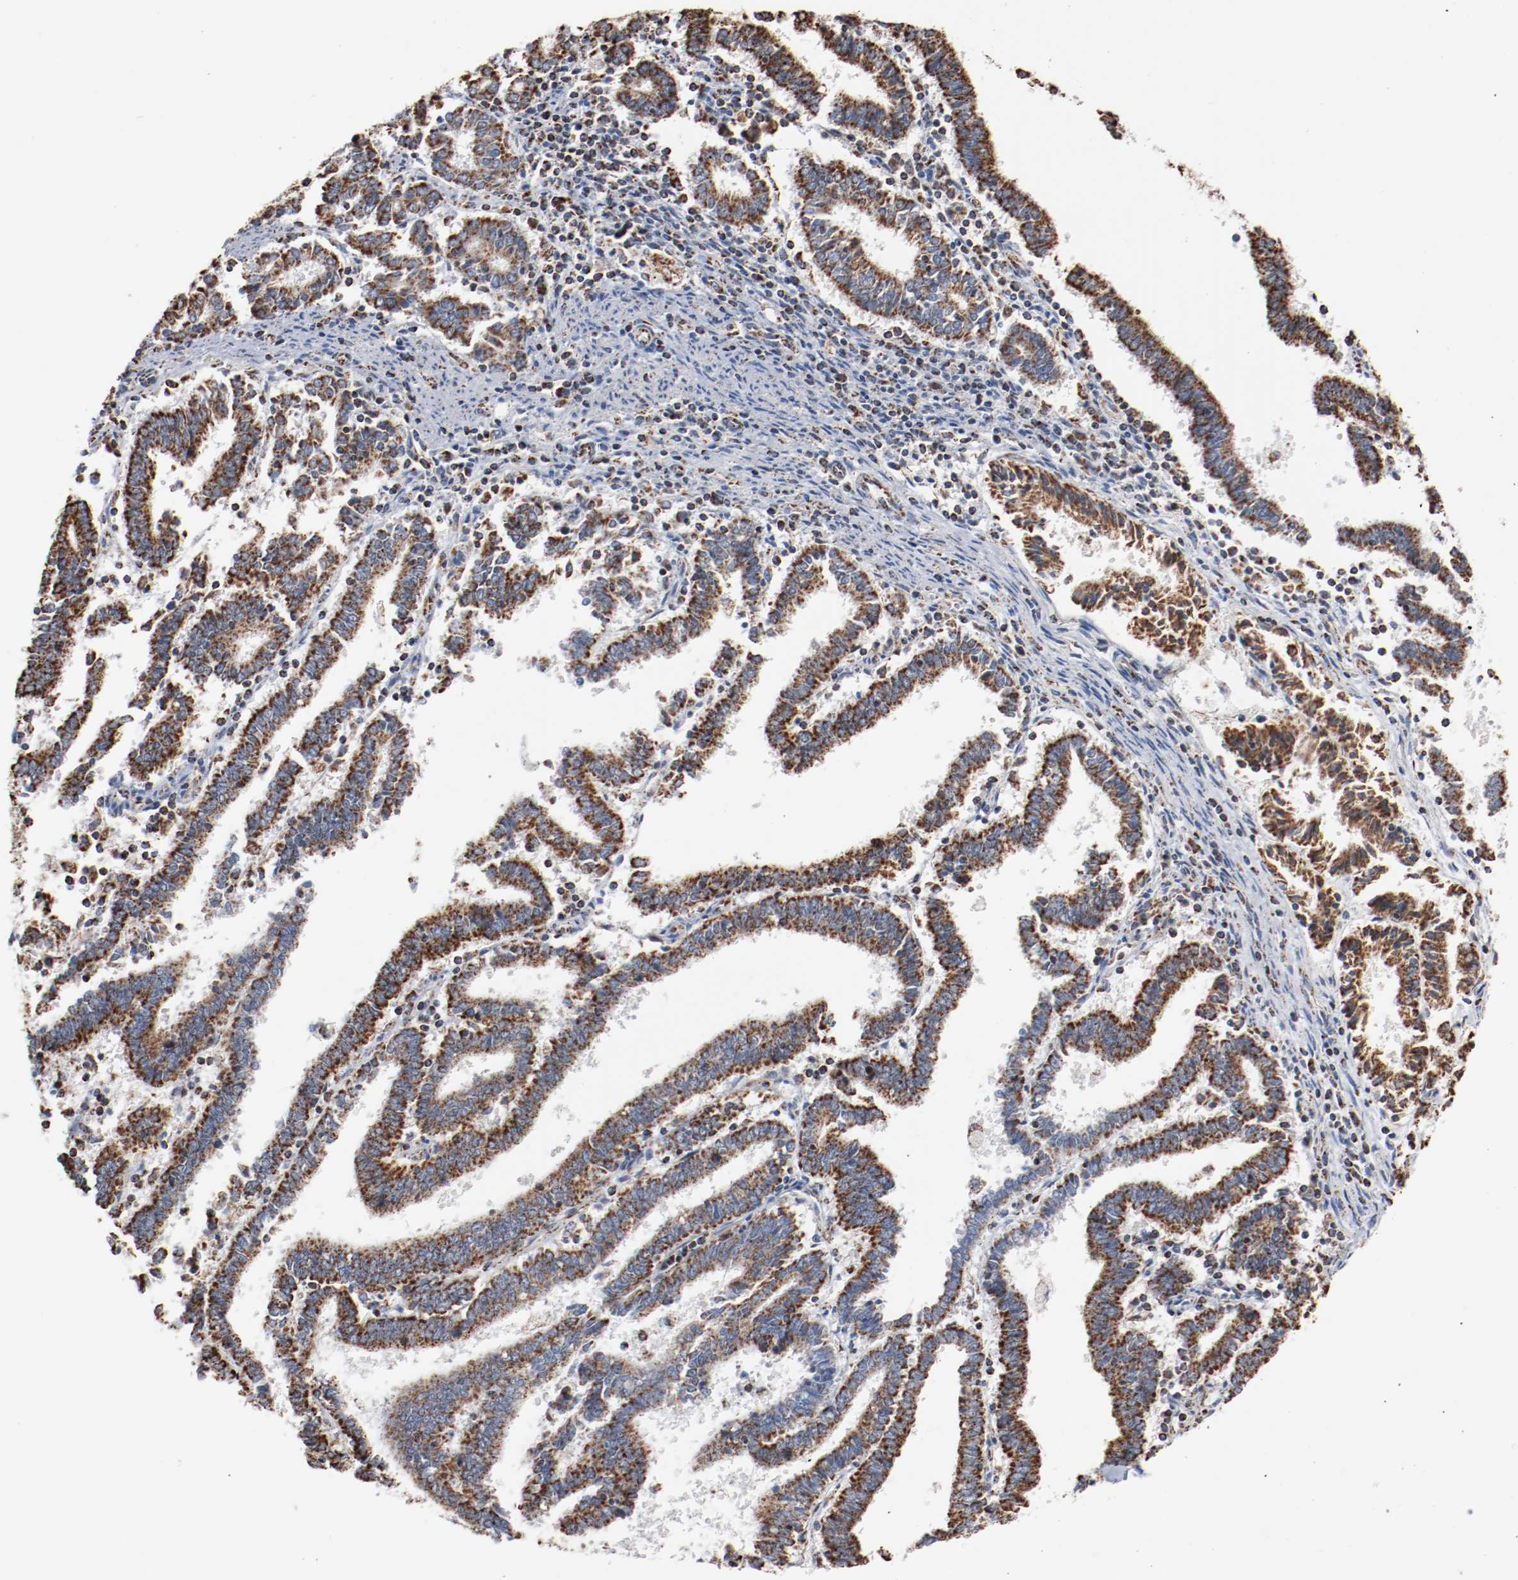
{"staining": {"intensity": "moderate", "quantity": ">75%", "location": "cytoplasmic/membranous"}, "tissue": "endometrial cancer", "cell_type": "Tumor cells", "image_type": "cancer", "snomed": [{"axis": "morphology", "description": "Adenocarcinoma, NOS"}, {"axis": "topography", "description": "Uterus"}], "caption": "Immunohistochemical staining of human endometrial cancer (adenocarcinoma) demonstrates medium levels of moderate cytoplasmic/membranous expression in about >75% of tumor cells.", "gene": "NDUFS4", "patient": {"sex": "female", "age": 83}}